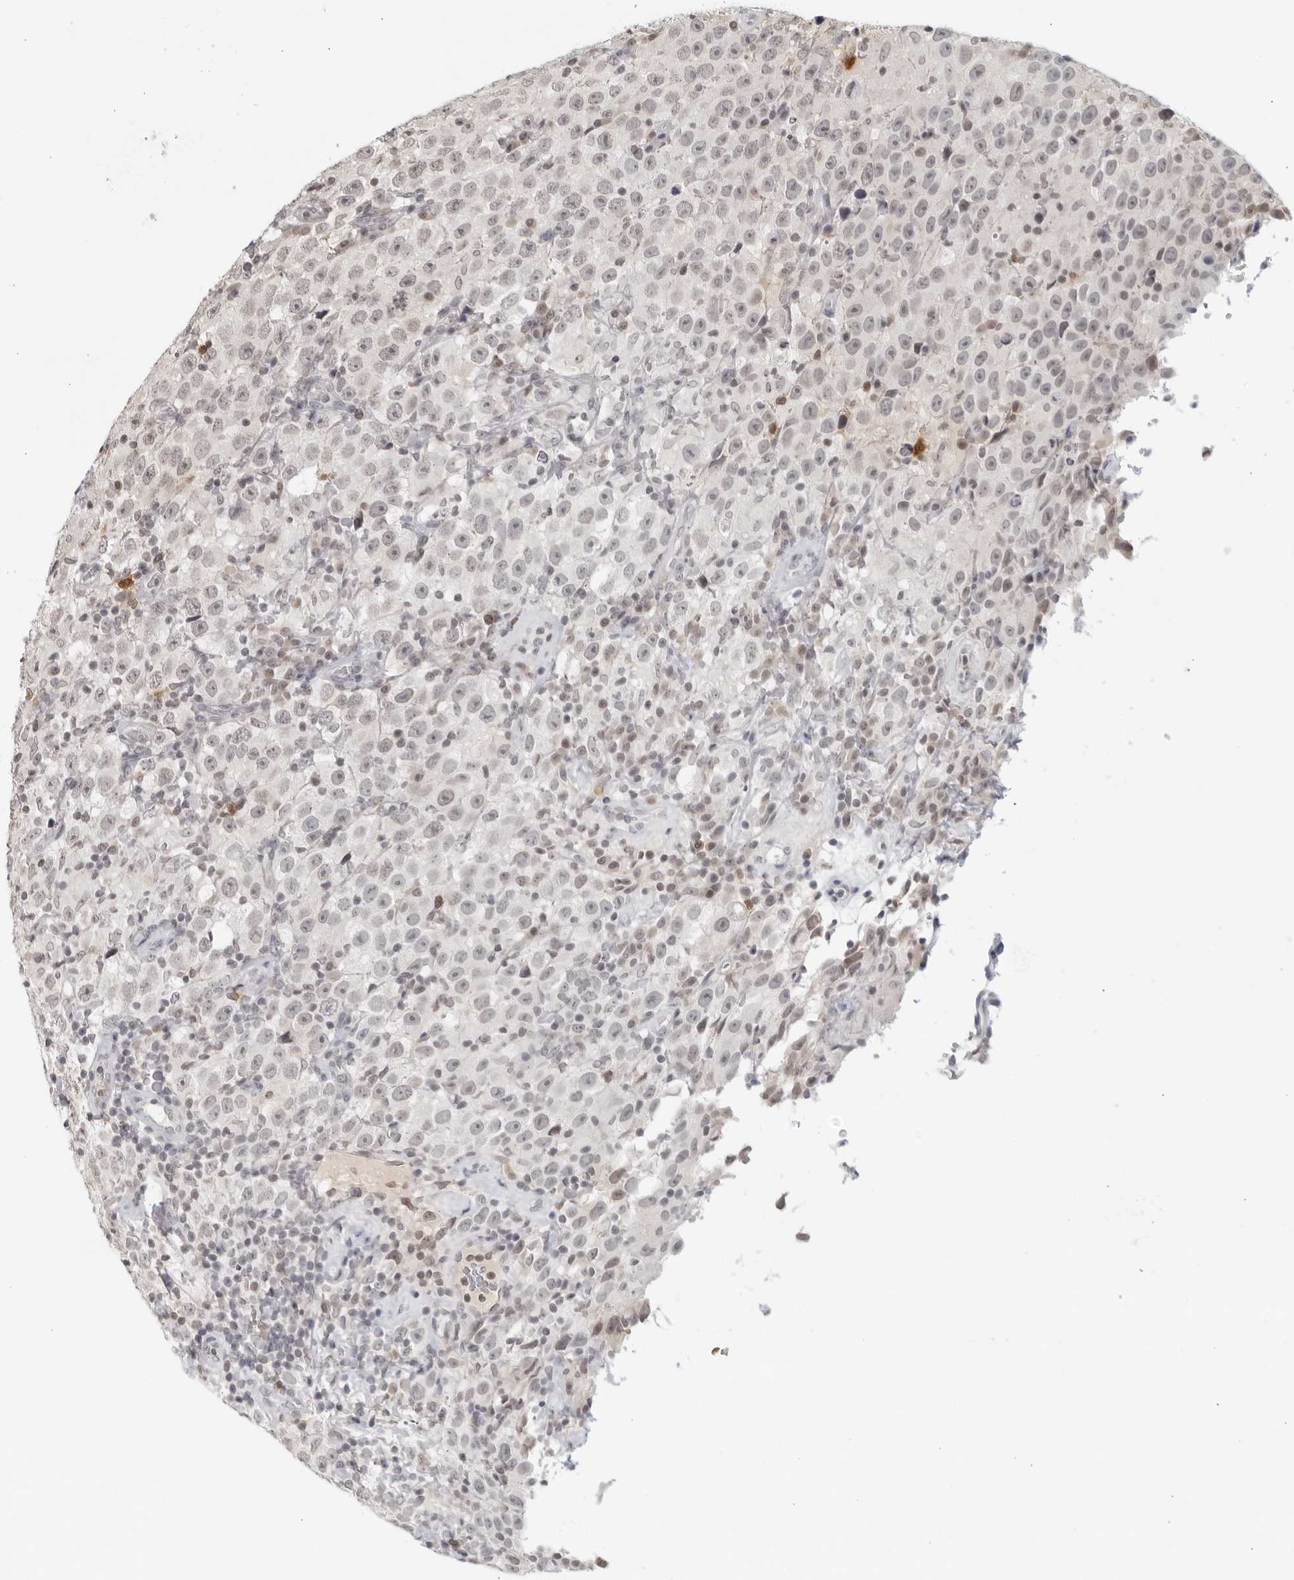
{"staining": {"intensity": "negative", "quantity": "none", "location": "none"}, "tissue": "testis cancer", "cell_type": "Tumor cells", "image_type": "cancer", "snomed": [{"axis": "morphology", "description": "Seminoma, NOS"}, {"axis": "topography", "description": "Testis"}], "caption": "The histopathology image shows no significant expression in tumor cells of seminoma (testis). (DAB IHC visualized using brightfield microscopy, high magnification).", "gene": "RAB11FIP3", "patient": {"sex": "male", "age": 41}}